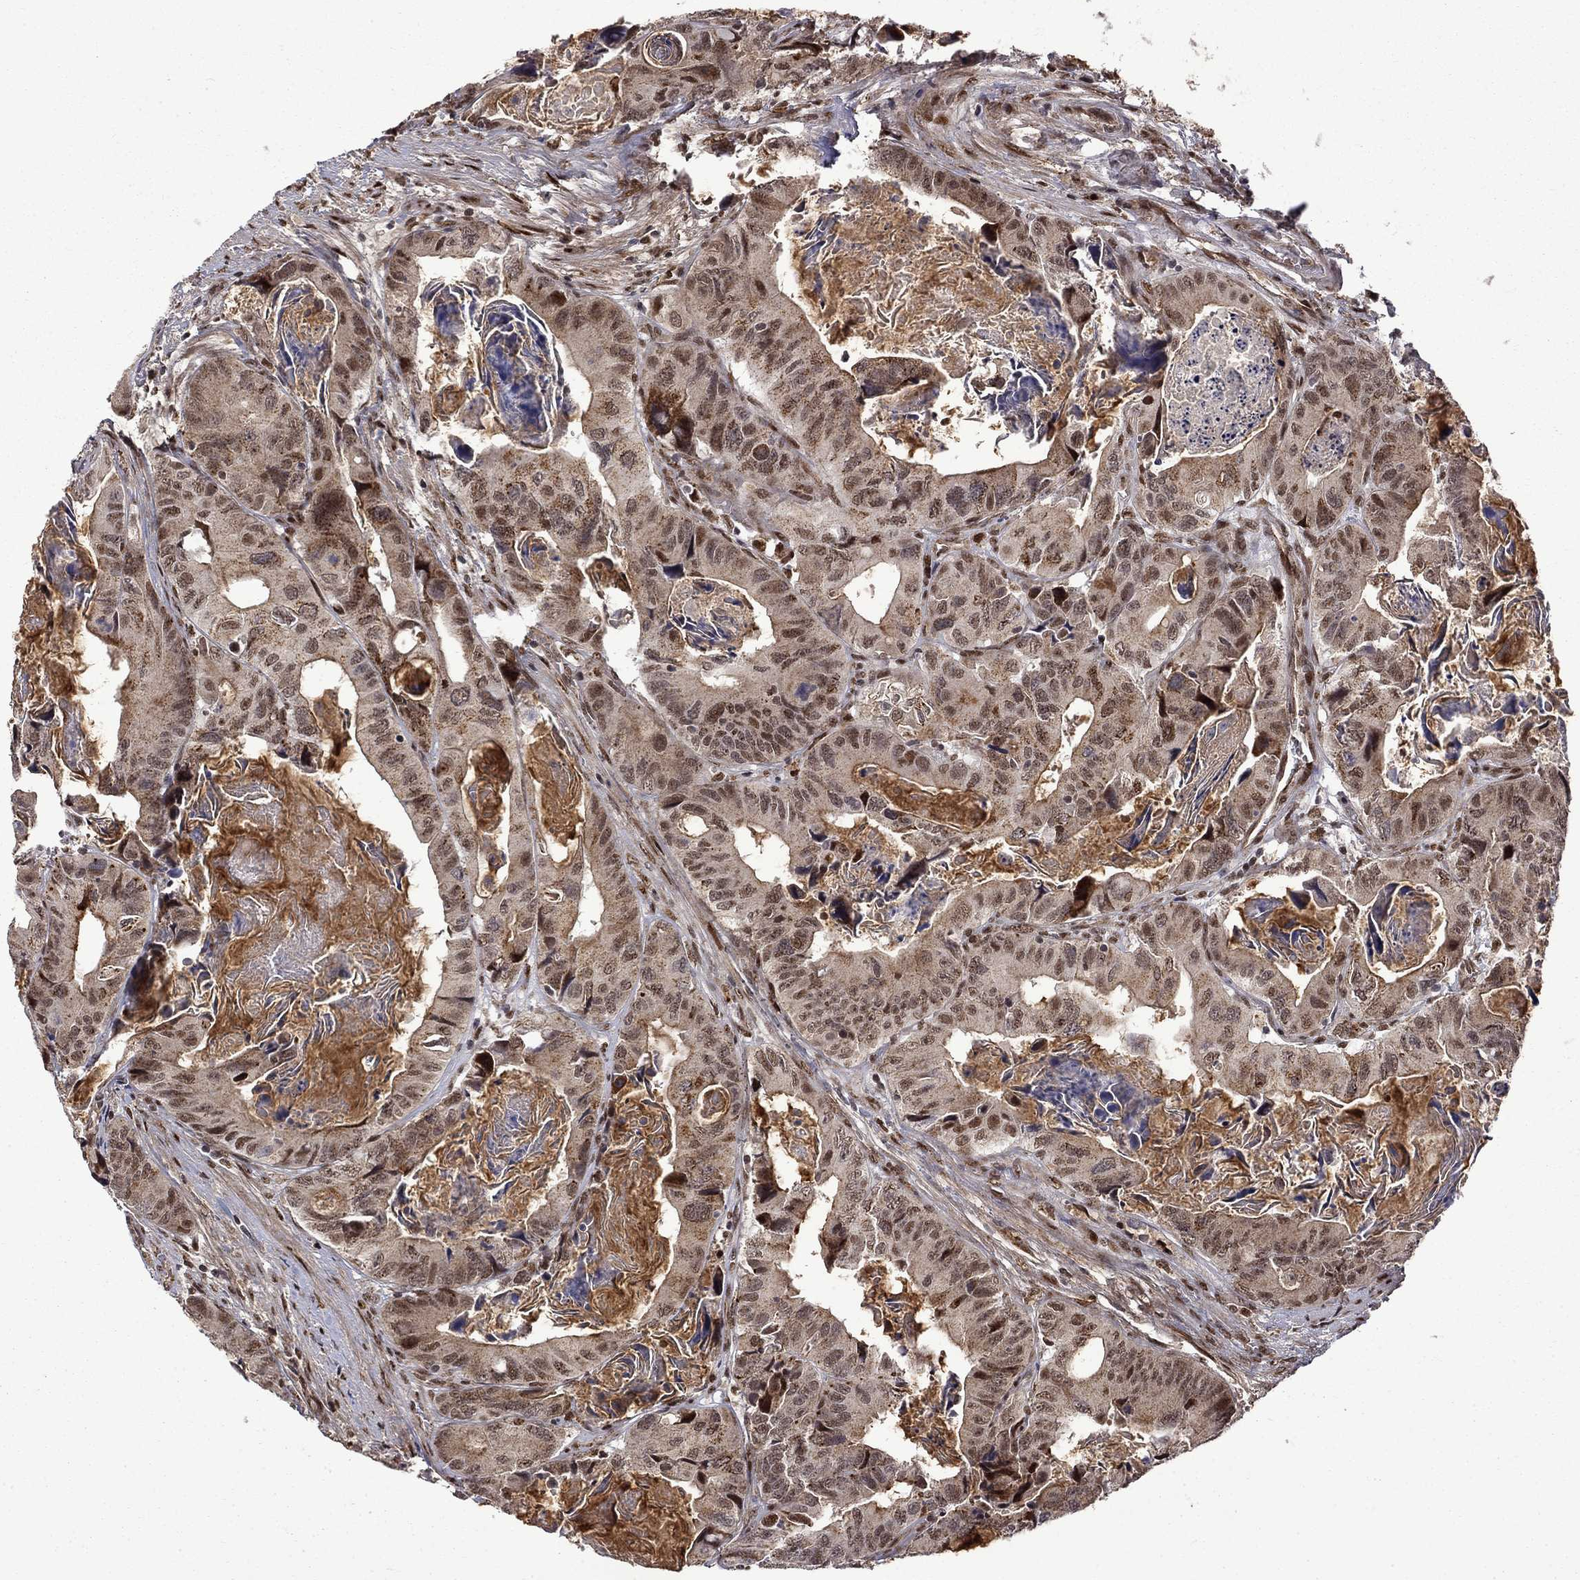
{"staining": {"intensity": "moderate", "quantity": "<25%", "location": "nuclear"}, "tissue": "colorectal cancer", "cell_type": "Tumor cells", "image_type": "cancer", "snomed": [{"axis": "morphology", "description": "Adenocarcinoma, NOS"}, {"axis": "topography", "description": "Rectum"}], "caption": "DAB (3,3'-diaminobenzidine) immunohistochemical staining of human colorectal cancer reveals moderate nuclear protein expression in about <25% of tumor cells. (DAB = brown stain, brightfield microscopy at high magnification).", "gene": "KPNA3", "patient": {"sex": "male", "age": 64}}